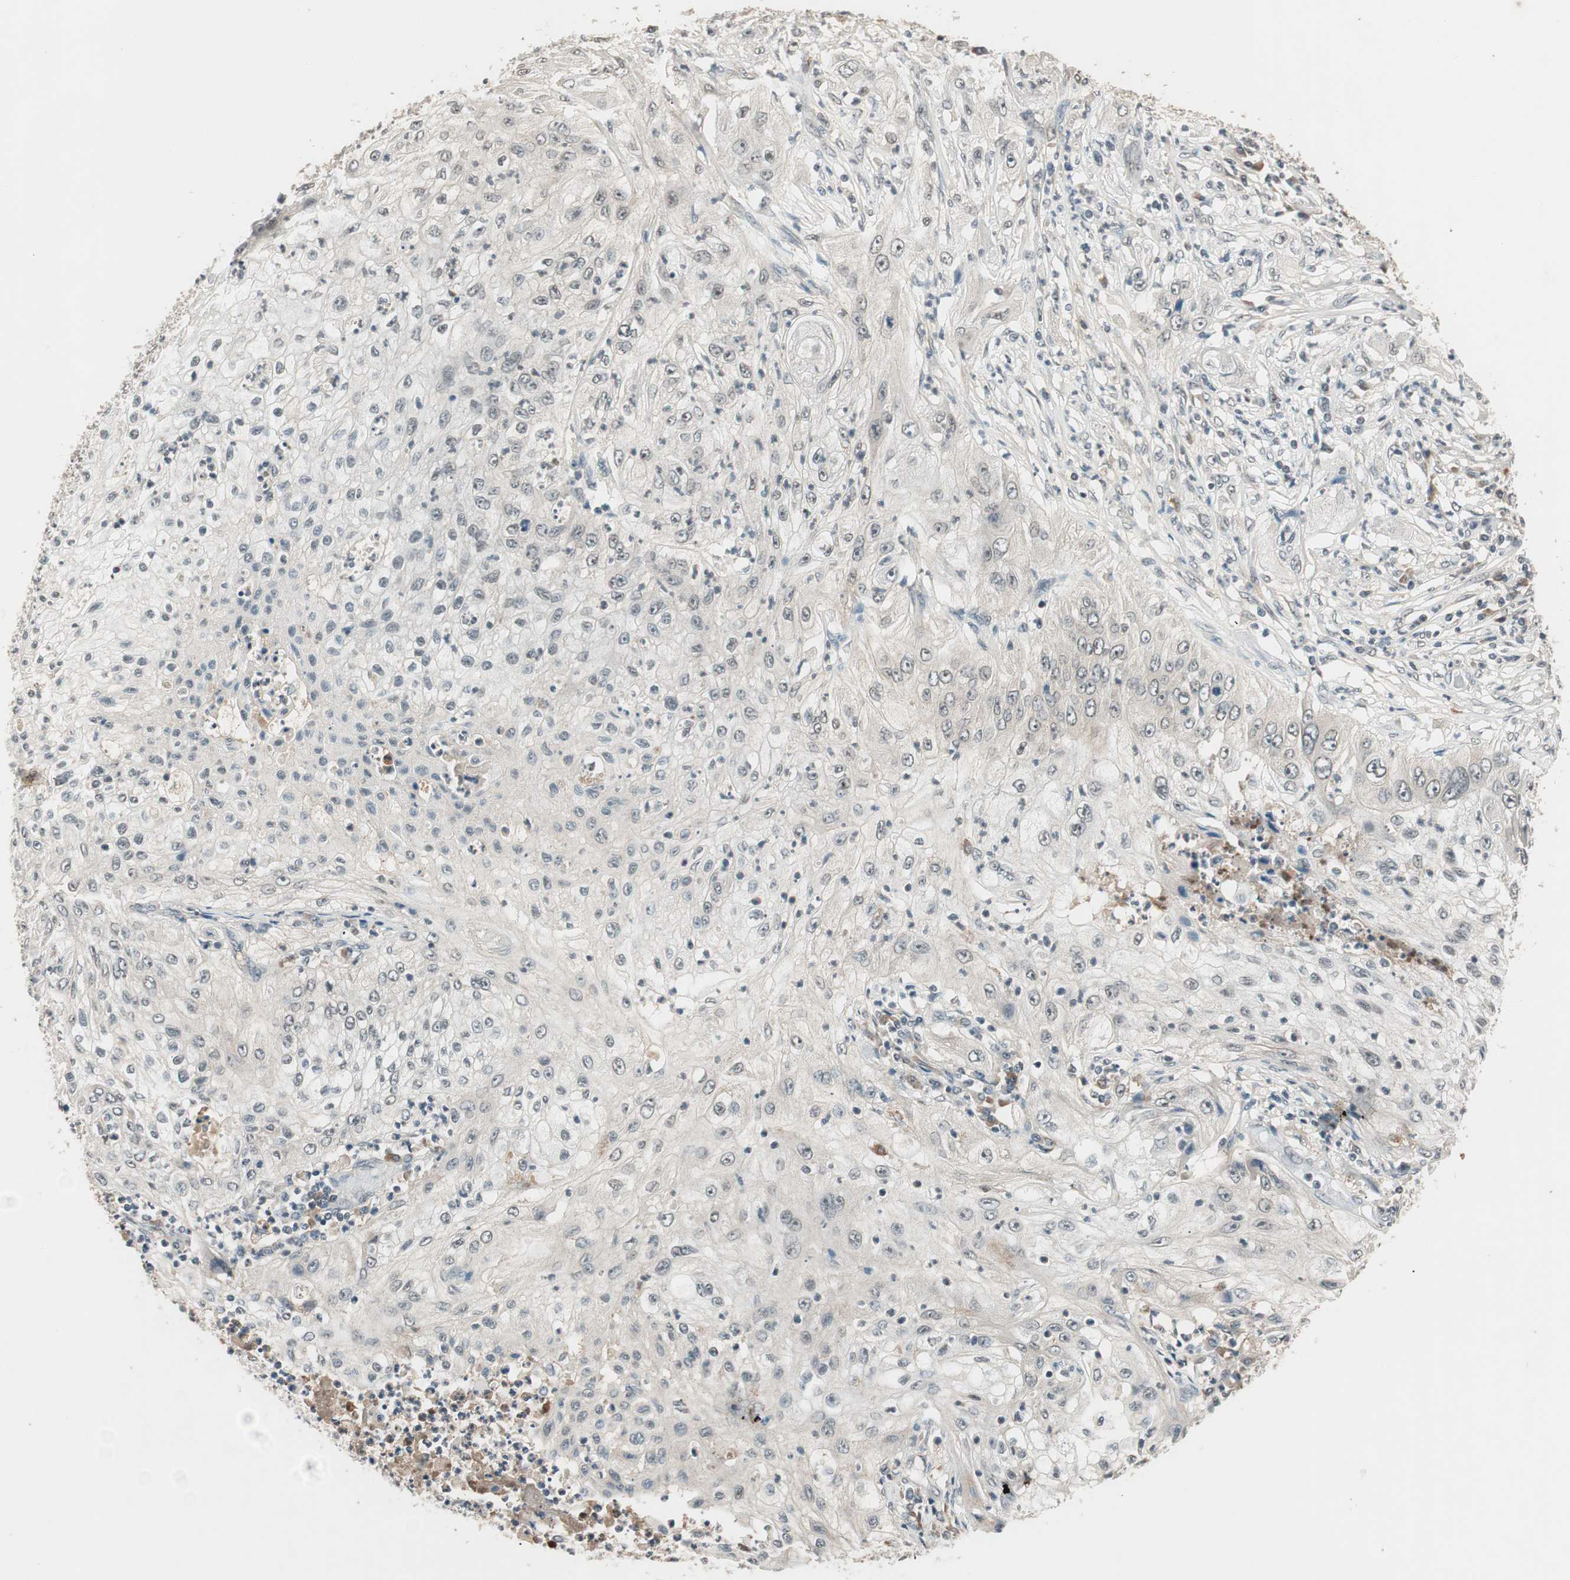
{"staining": {"intensity": "negative", "quantity": "none", "location": "none"}, "tissue": "lung cancer", "cell_type": "Tumor cells", "image_type": "cancer", "snomed": [{"axis": "morphology", "description": "Inflammation, NOS"}, {"axis": "morphology", "description": "Squamous cell carcinoma, NOS"}, {"axis": "topography", "description": "Lymph node"}, {"axis": "topography", "description": "Soft tissue"}, {"axis": "topography", "description": "Lung"}], "caption": "DAB immunohistochemical staining of human lung cancer (squamous cell carcinoma) demonstrates no significant staining in tumor cells. (Brightfield microscopy of DAB (3,3'-diaminobenzidine) immunohistochemistry (IHC) at high magnification).", "gene": "NFRKB", "patient": {"sex": "male", "age": 66}}